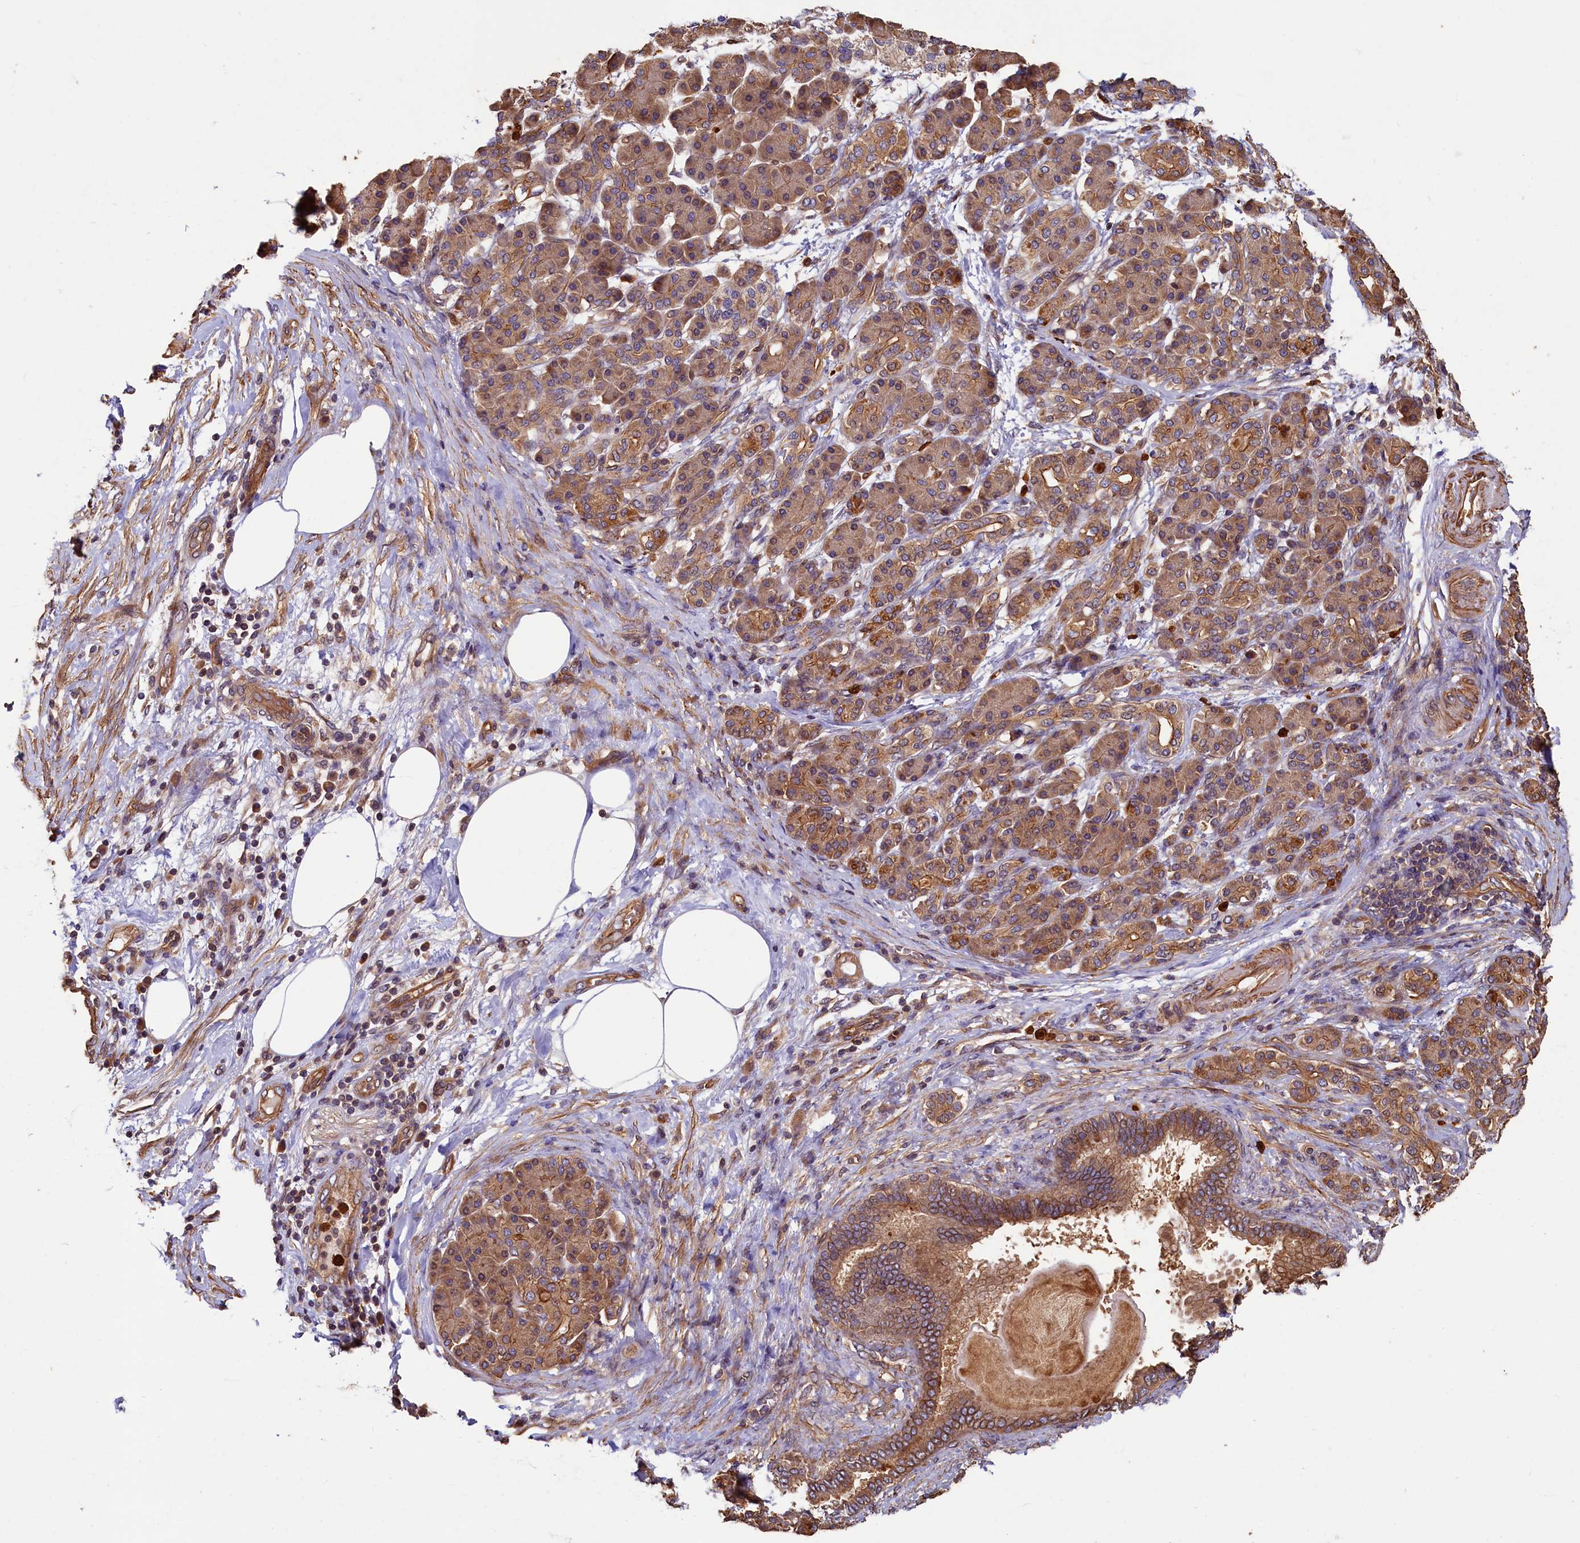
{"staining": {"intensity": "moderate", "quantity": ">75%", "location": "cytoplasmic/membranous"}, "tissue": "pancreatic cancer", "cell_type": "Tumor cells", "image_type": "cancer", "snomed": [{"axis": "morphology", "description": "Adenocarcinoma, NOS"}, {"axis": "topography", "description": "Pancreas"}], "caption": "Immunohistochemical staining of pancreatic adenocarcinoma exhibits medium levels of moderate cytoplasmic/membranous positivity in about >75% of tumor cells.", "gene": "CCDC102B", "patient": {"sex": "female", "age": 55}}